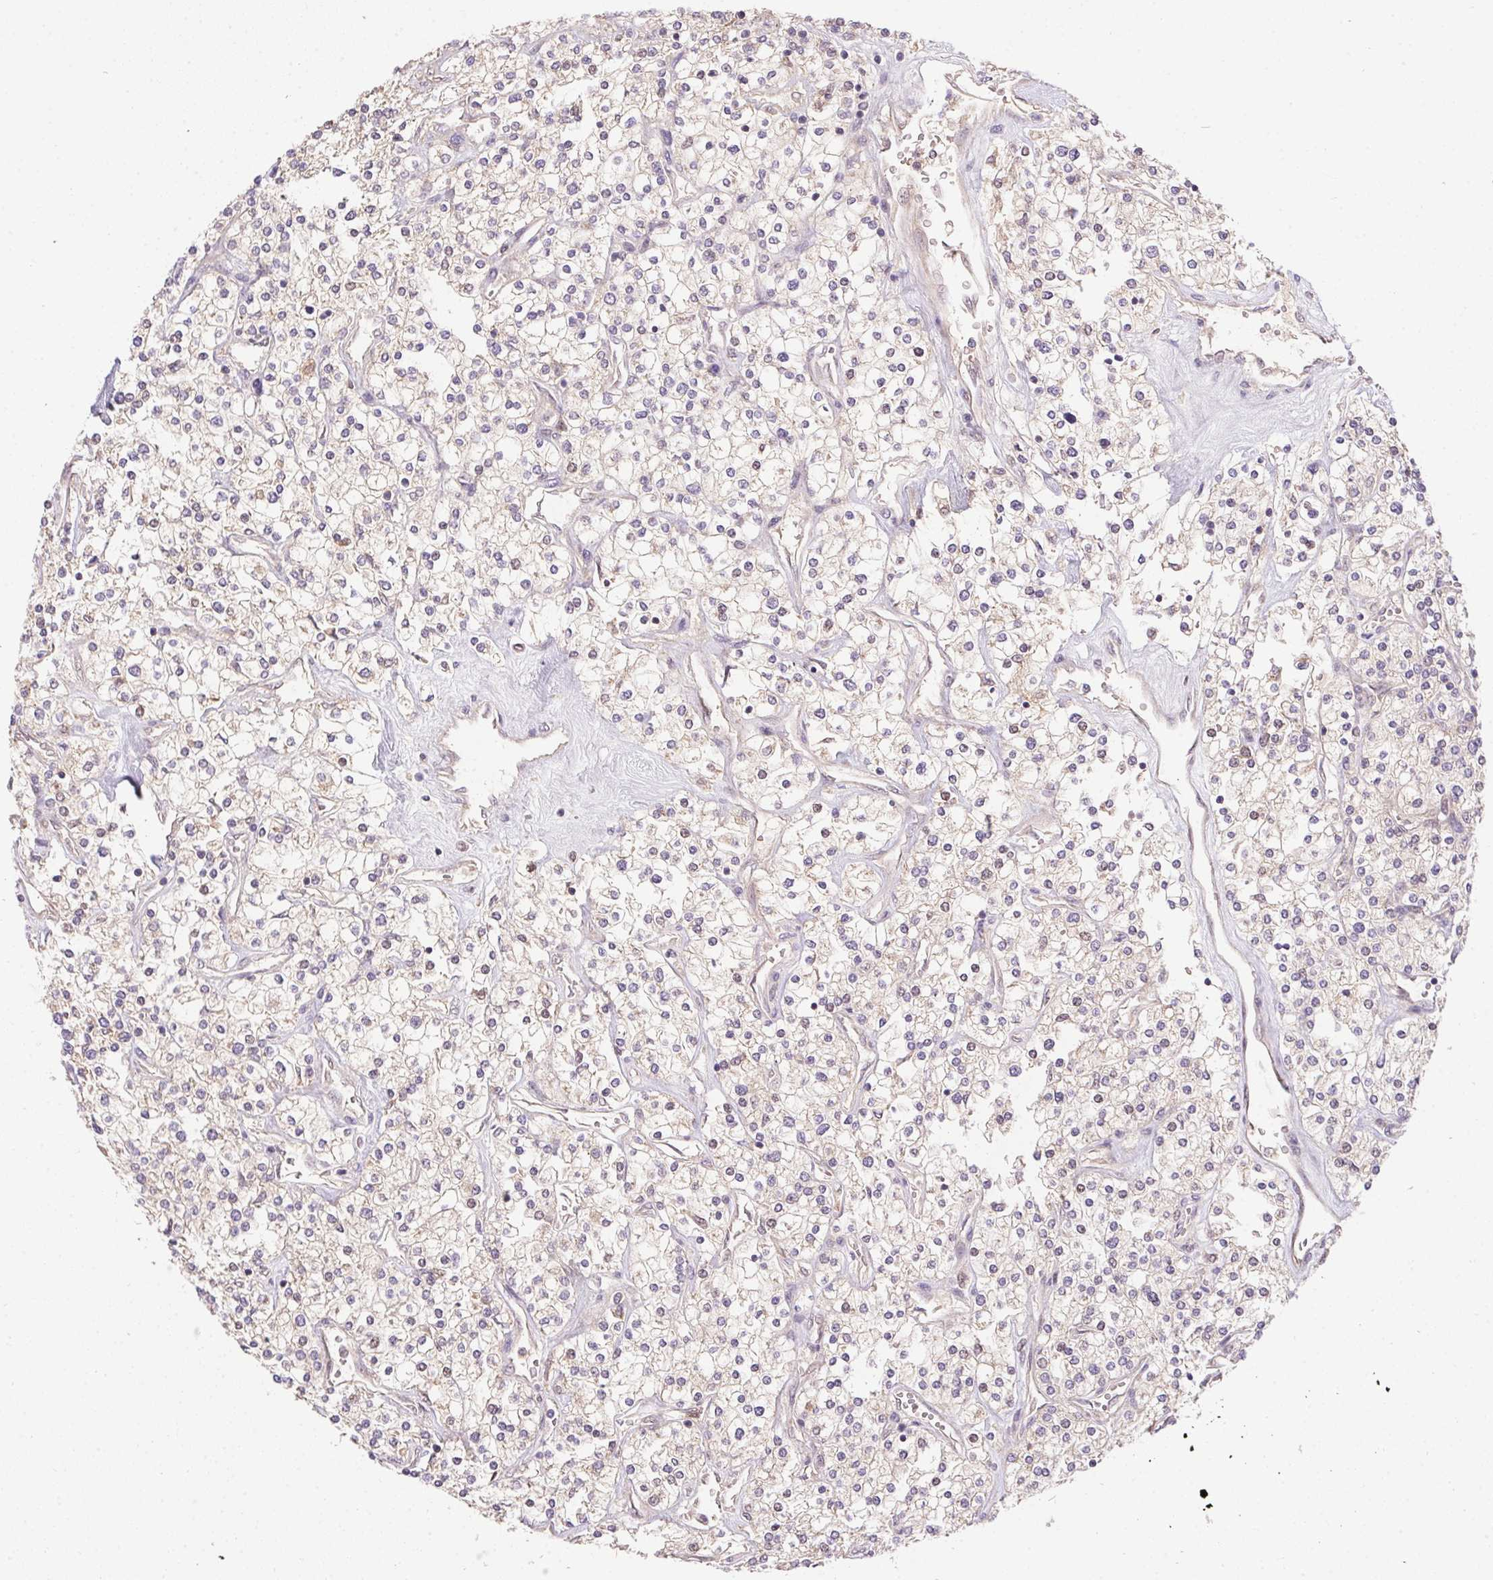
{"staining": {"intensity": "negative", "quantity": "none", "location": "none"}, "tissue": "renal cancer", "cell_type": "Tumor cells", "image_type": "cancer", "snomed": [{"axis": "morphology", "description": "Adenocarcinoma, NOS"}, {"axis": "topography", "description": "Kidney"}], "caption": "High magnification brightfield microscopy of adenocarcinoma (renal) stained with DAB (3,3'-diaminobenzidine) (brown) and counterstained with hematoxylin (blue): tumor cells show no significant expression.", "gene": "NUDT16", "patient": {"sex": "male", "age": 80}}